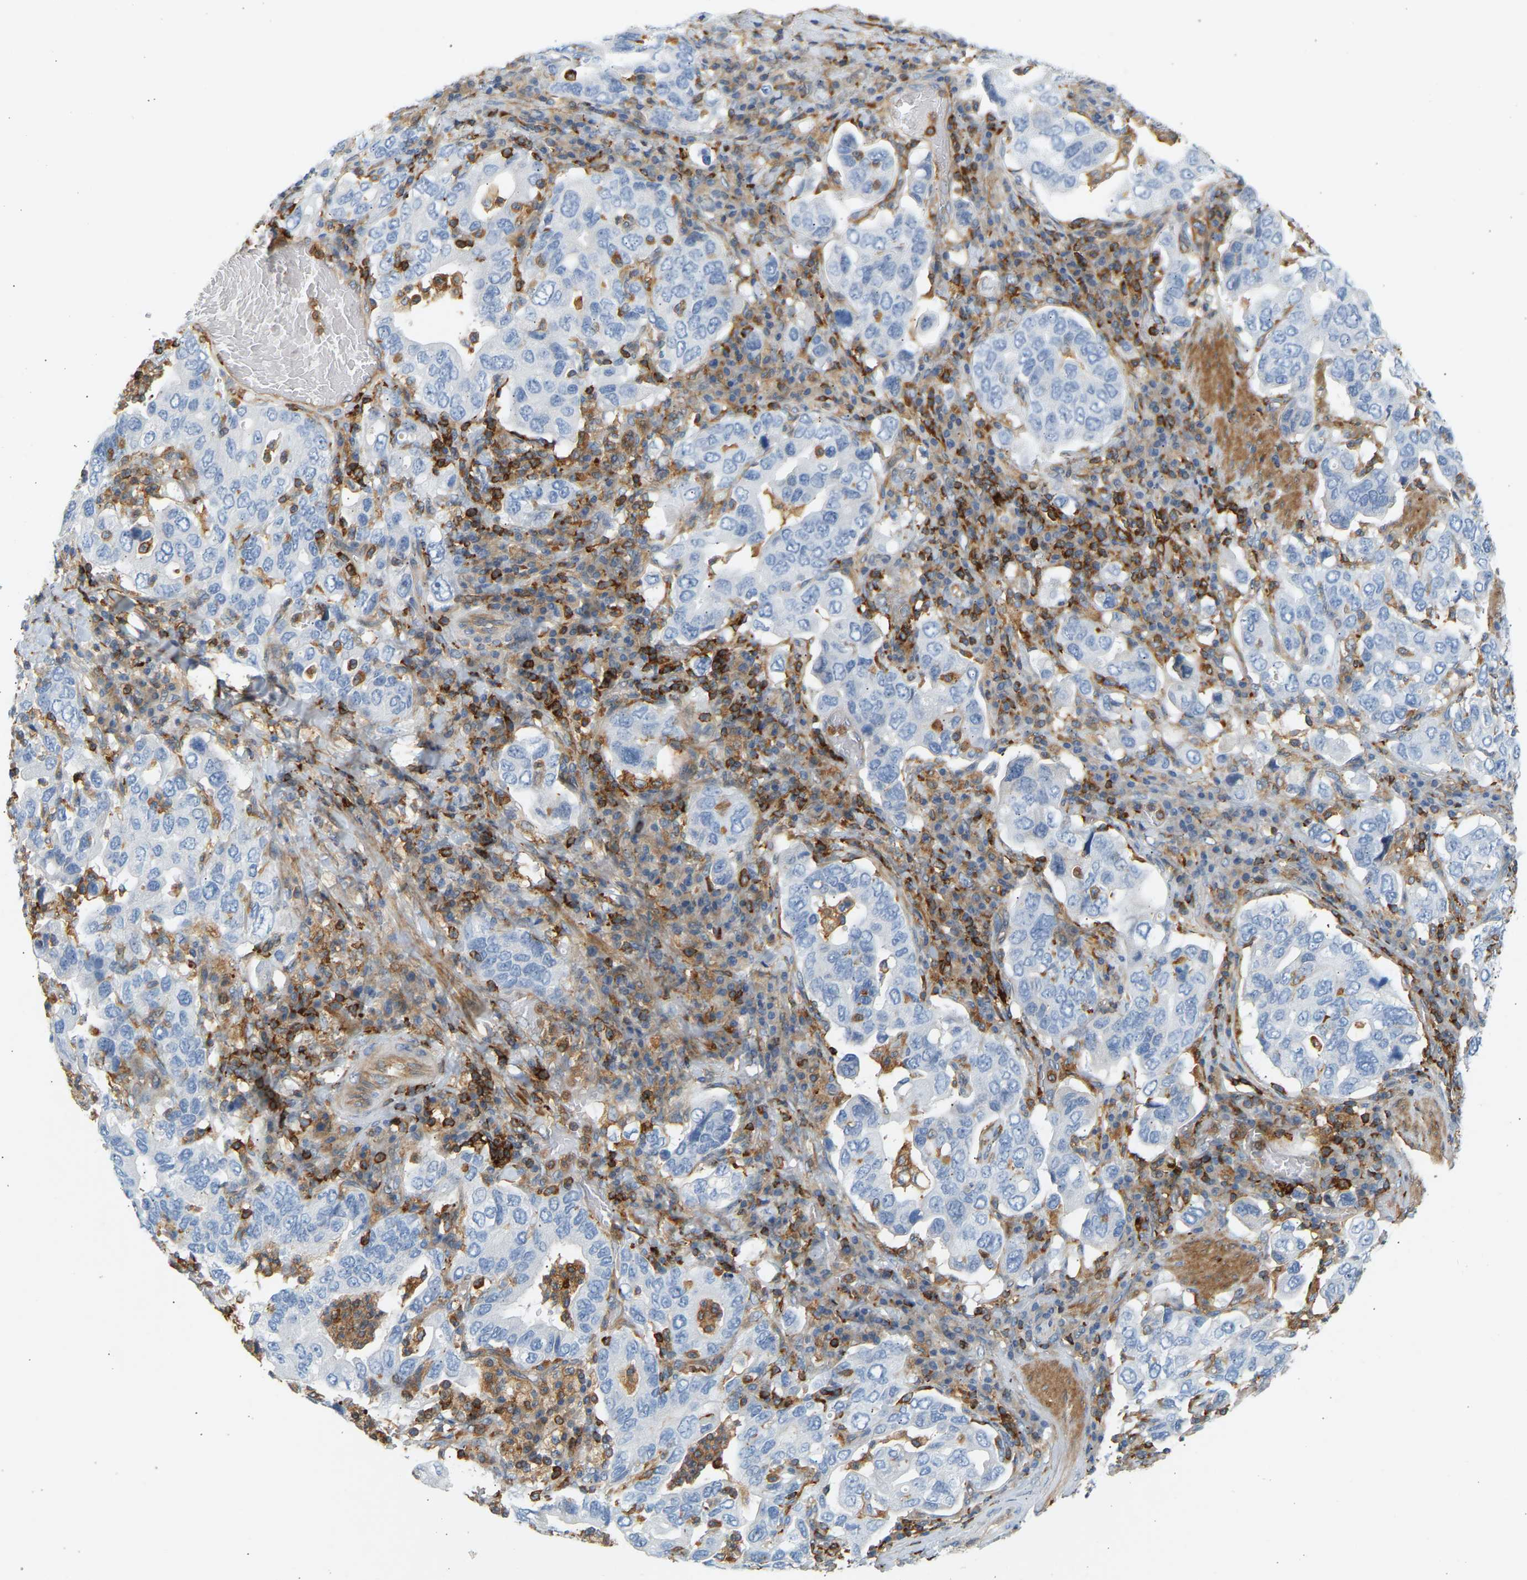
{"staining": {"intensity": "negative", "quantity": "none", "location": "none"}, "tissue": "stomach cancer", "cell_type": "Tumor cells", "image_type": "cancer", "snomed": [{"axis": "morphology", "description": "Adenocarcinoma, NOS"}, {"axis": "topography", "description": "Stomach, upper"}], "caption": "Human stomach cancer (adenocarcinoma) stained for a protein using IHC demonstrates no expression in tumor cells.", "gene": "FNBP1", "patient": {"sex": "male", "age": 62}}